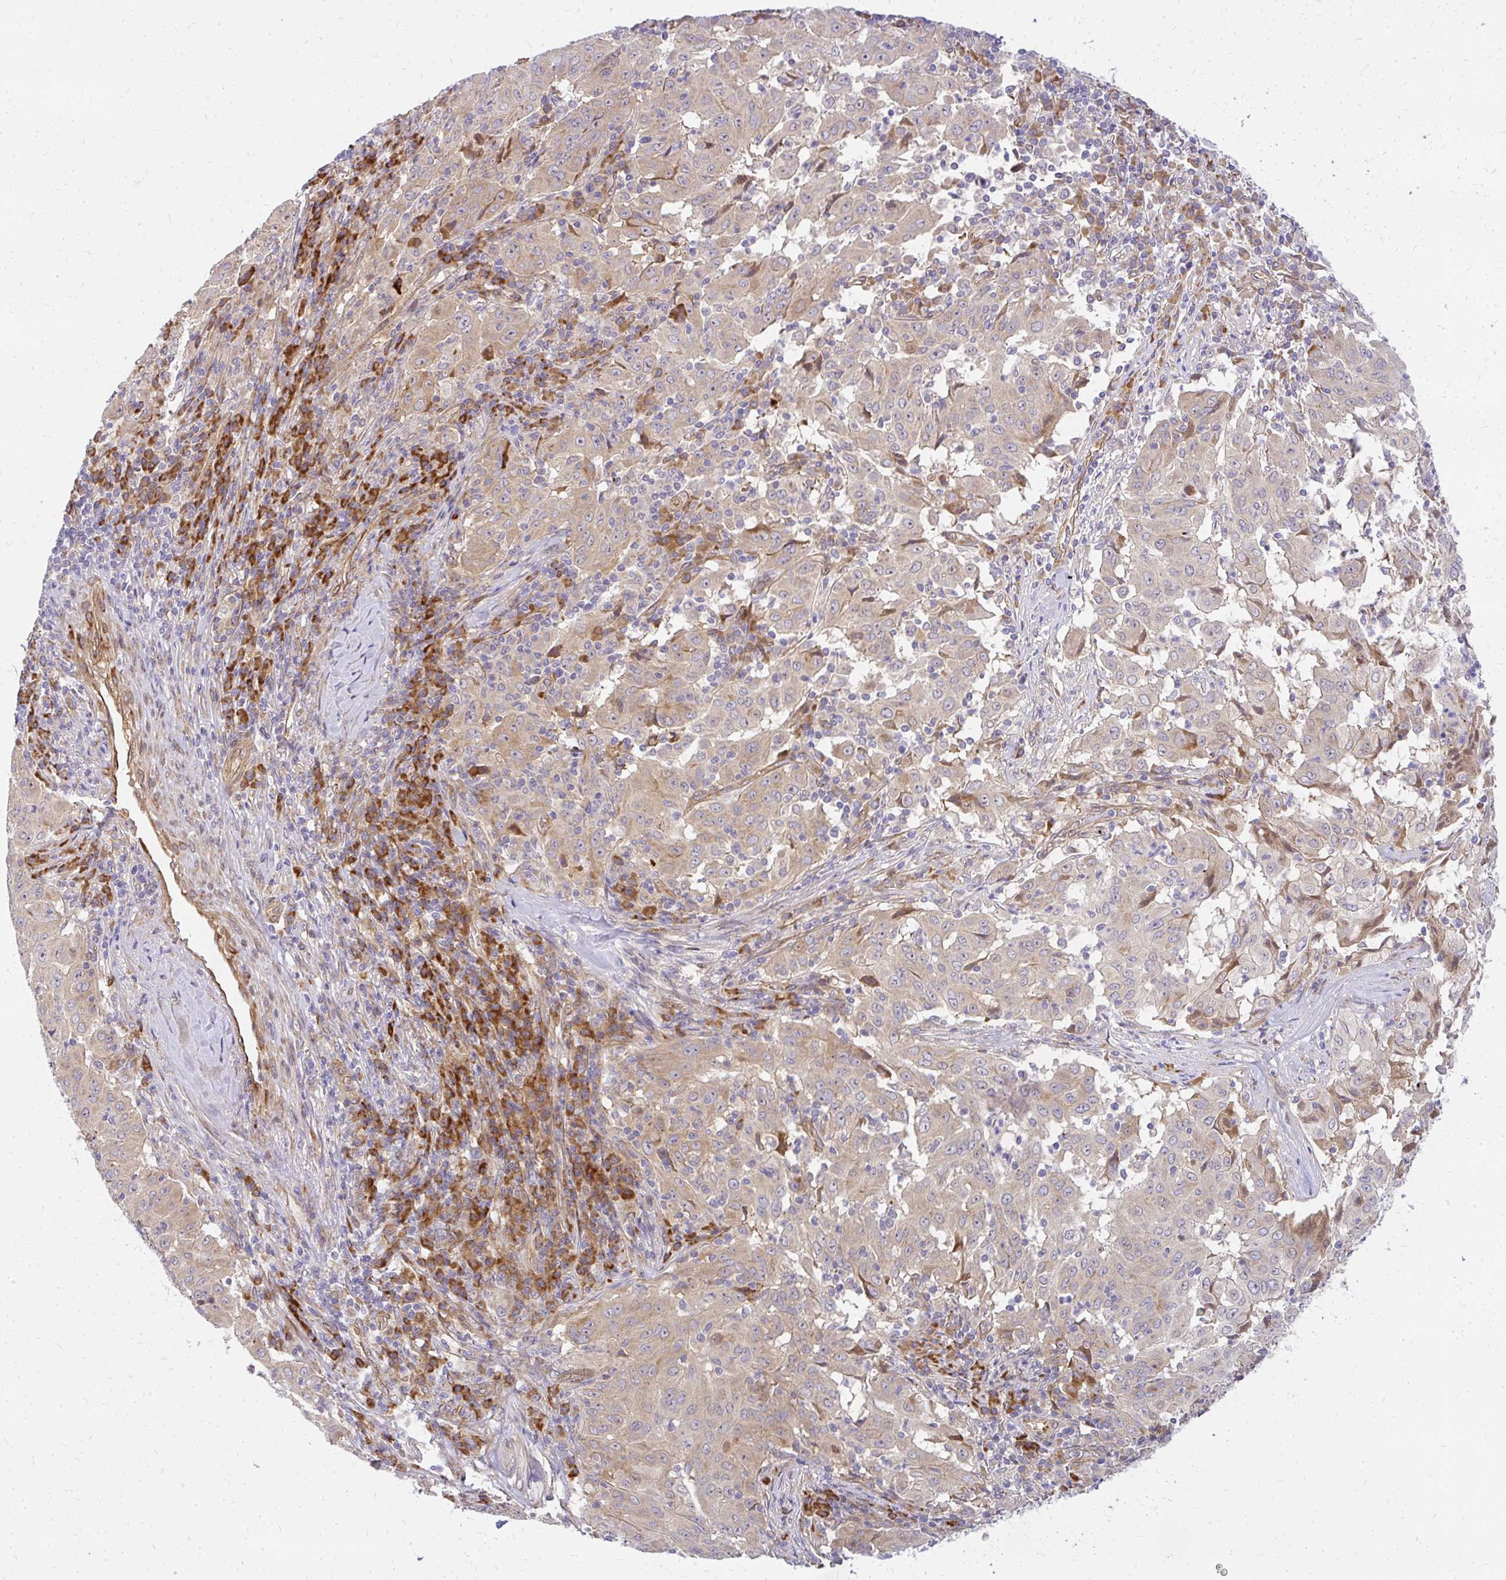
{"staining": {"intensity": "weak", "quantity": "25%-75%", "location": "cytoplasmic/membranous"}, "tissue": "pancreatic cancer", "cell_type": "Tumor cells", "image_type": "cancer", "snomed": [{"axis": "morphology", "description": "Adenocarcinoma, NOS"}, {"axis": "topography", "description": "Pancreas"}], "caption": "Tumor cells exhibit low levels of weak cytoplasmic/membranous positivity in approximately 25%-75% of cells in human adenocarcinoma (pancreatic).", "gene": "RSKR", "patient": {"sex": "male", "age": 63}}